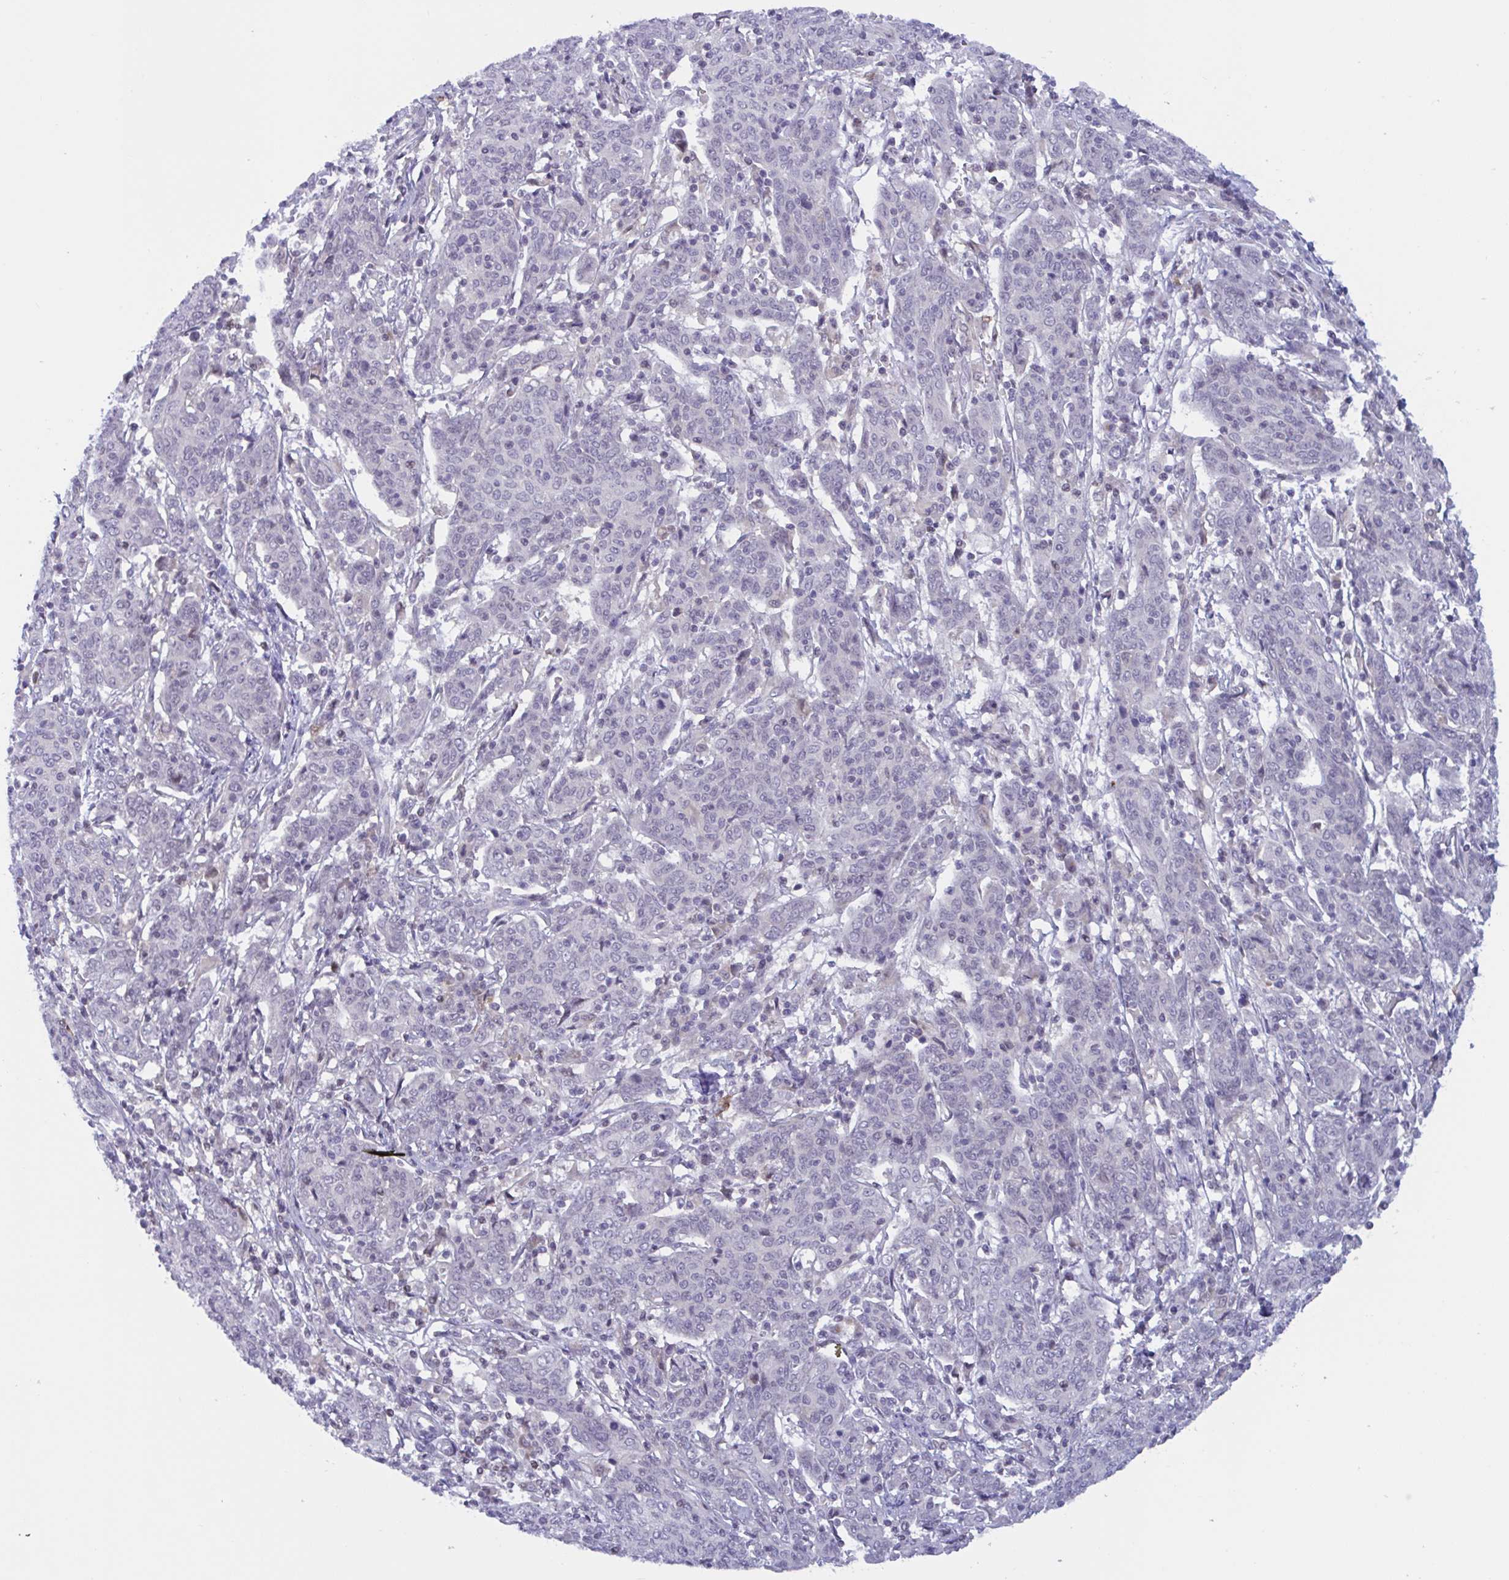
{"staining": {"intensity": "negative", "quantity": "none", "location": "none"}, "tissue": "cervical cancer", "cell_type": "Tumor cells", "image_type": "cancer", "snomed": [{"axis": "morphology", "description": "Squamous cell carcinoma, NOS"}, {"axis": "topography", "description": "Cervix"}], "caption": "There is no significant expression in tumor cells of cervical cancer.", "gene": "SNX11", "patient": {"sex": "female", "age": 67}}